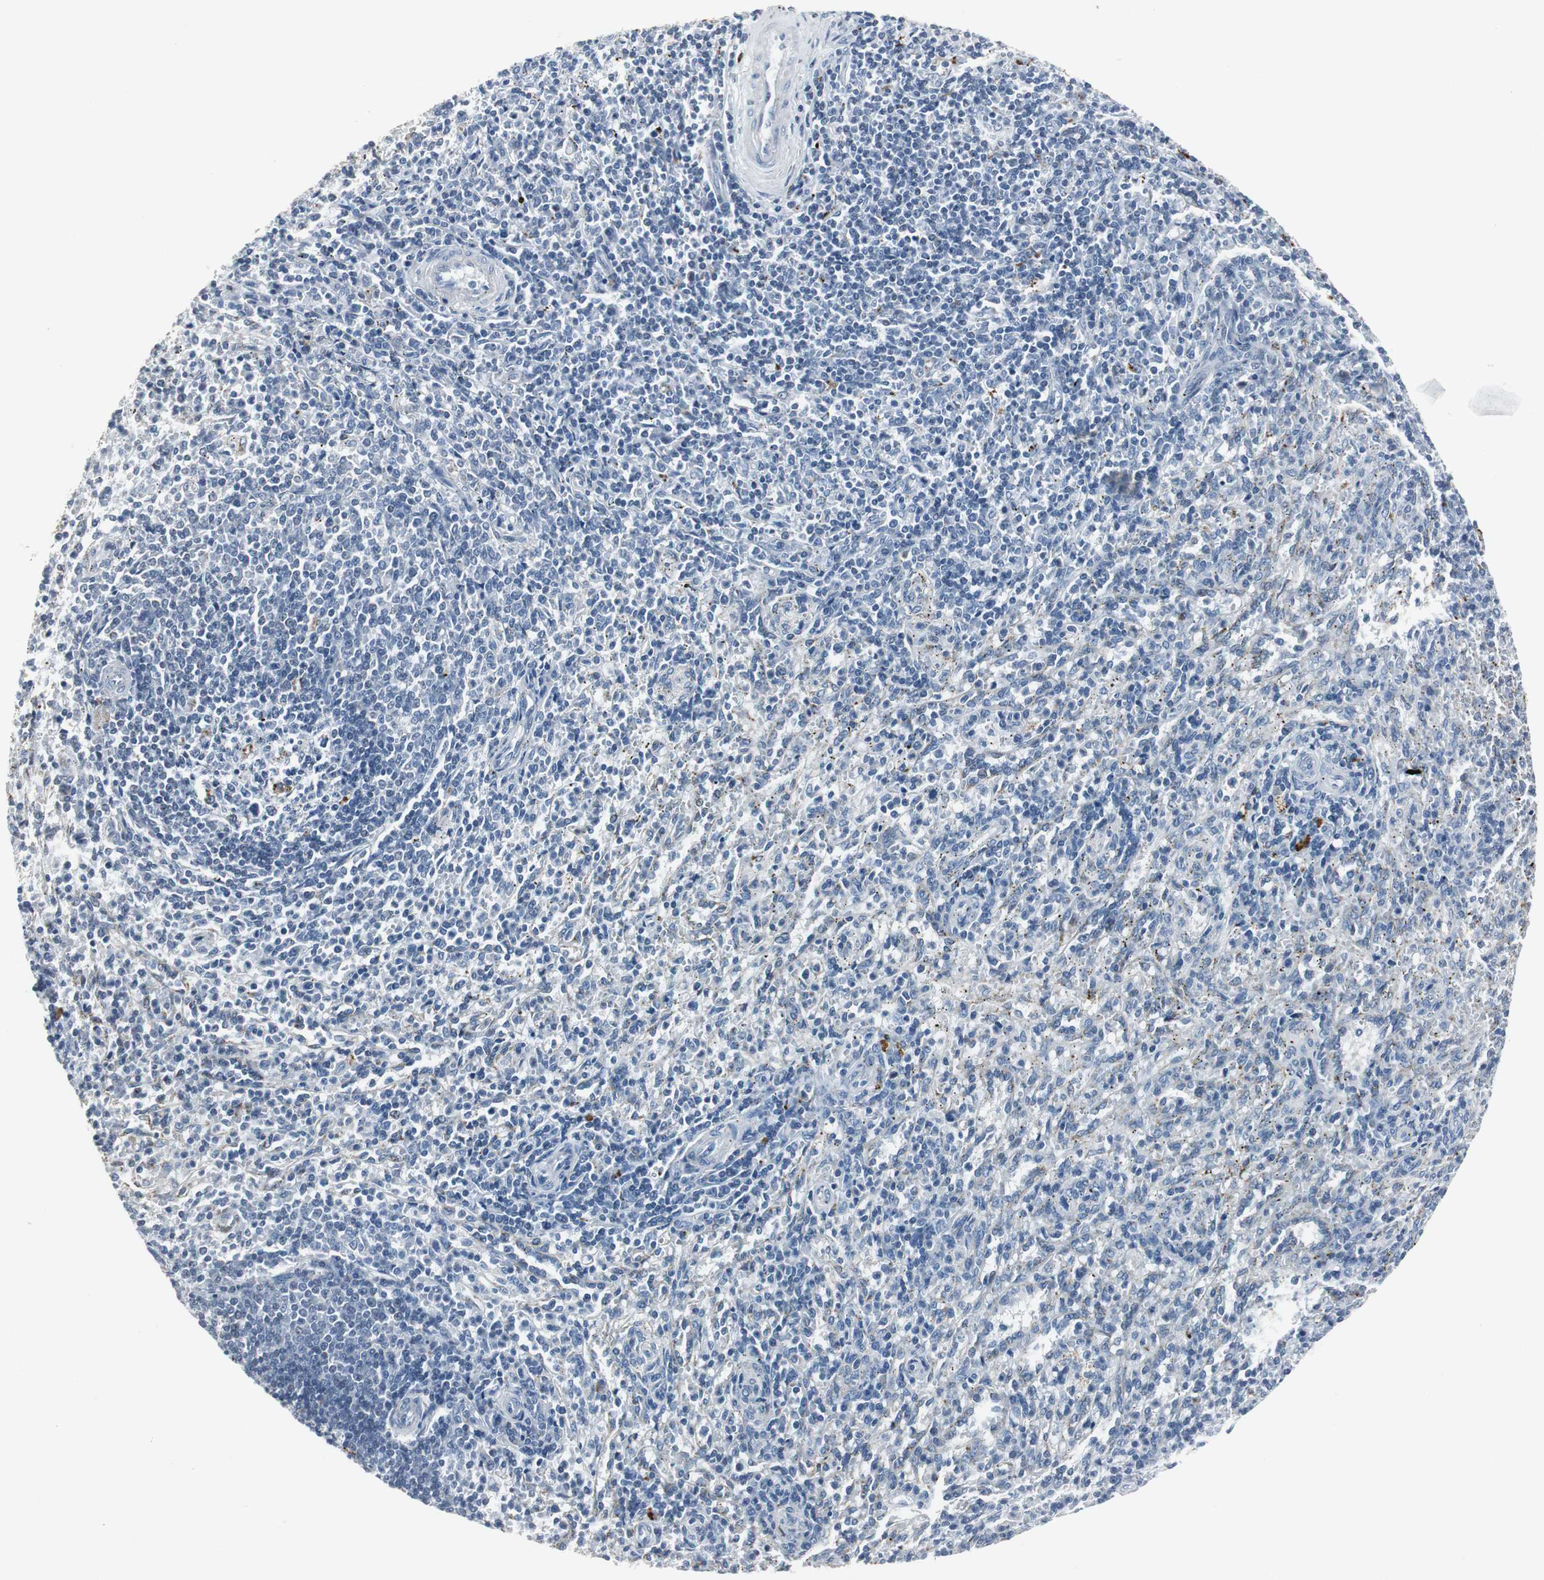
{"staining": {"intensity": "negative", "quantity": "none", "location": "none"}, "tissue": "spleen", "cell_type": "Cells in red pulp", "image_type": "normal", "snomed": [{"axis": "morphology", "description": "Normal tissue, NOS"}, {"axis": "topography", "description": "Spleen"}], "caption": "Immunohistochemistry (IHC) image of benign spleen: human spleen stained with DAB reveals no significant protein expression in cells in red pulp.", "gene": "NLGN1", "patient": {"sex": "female", "age": 10}}